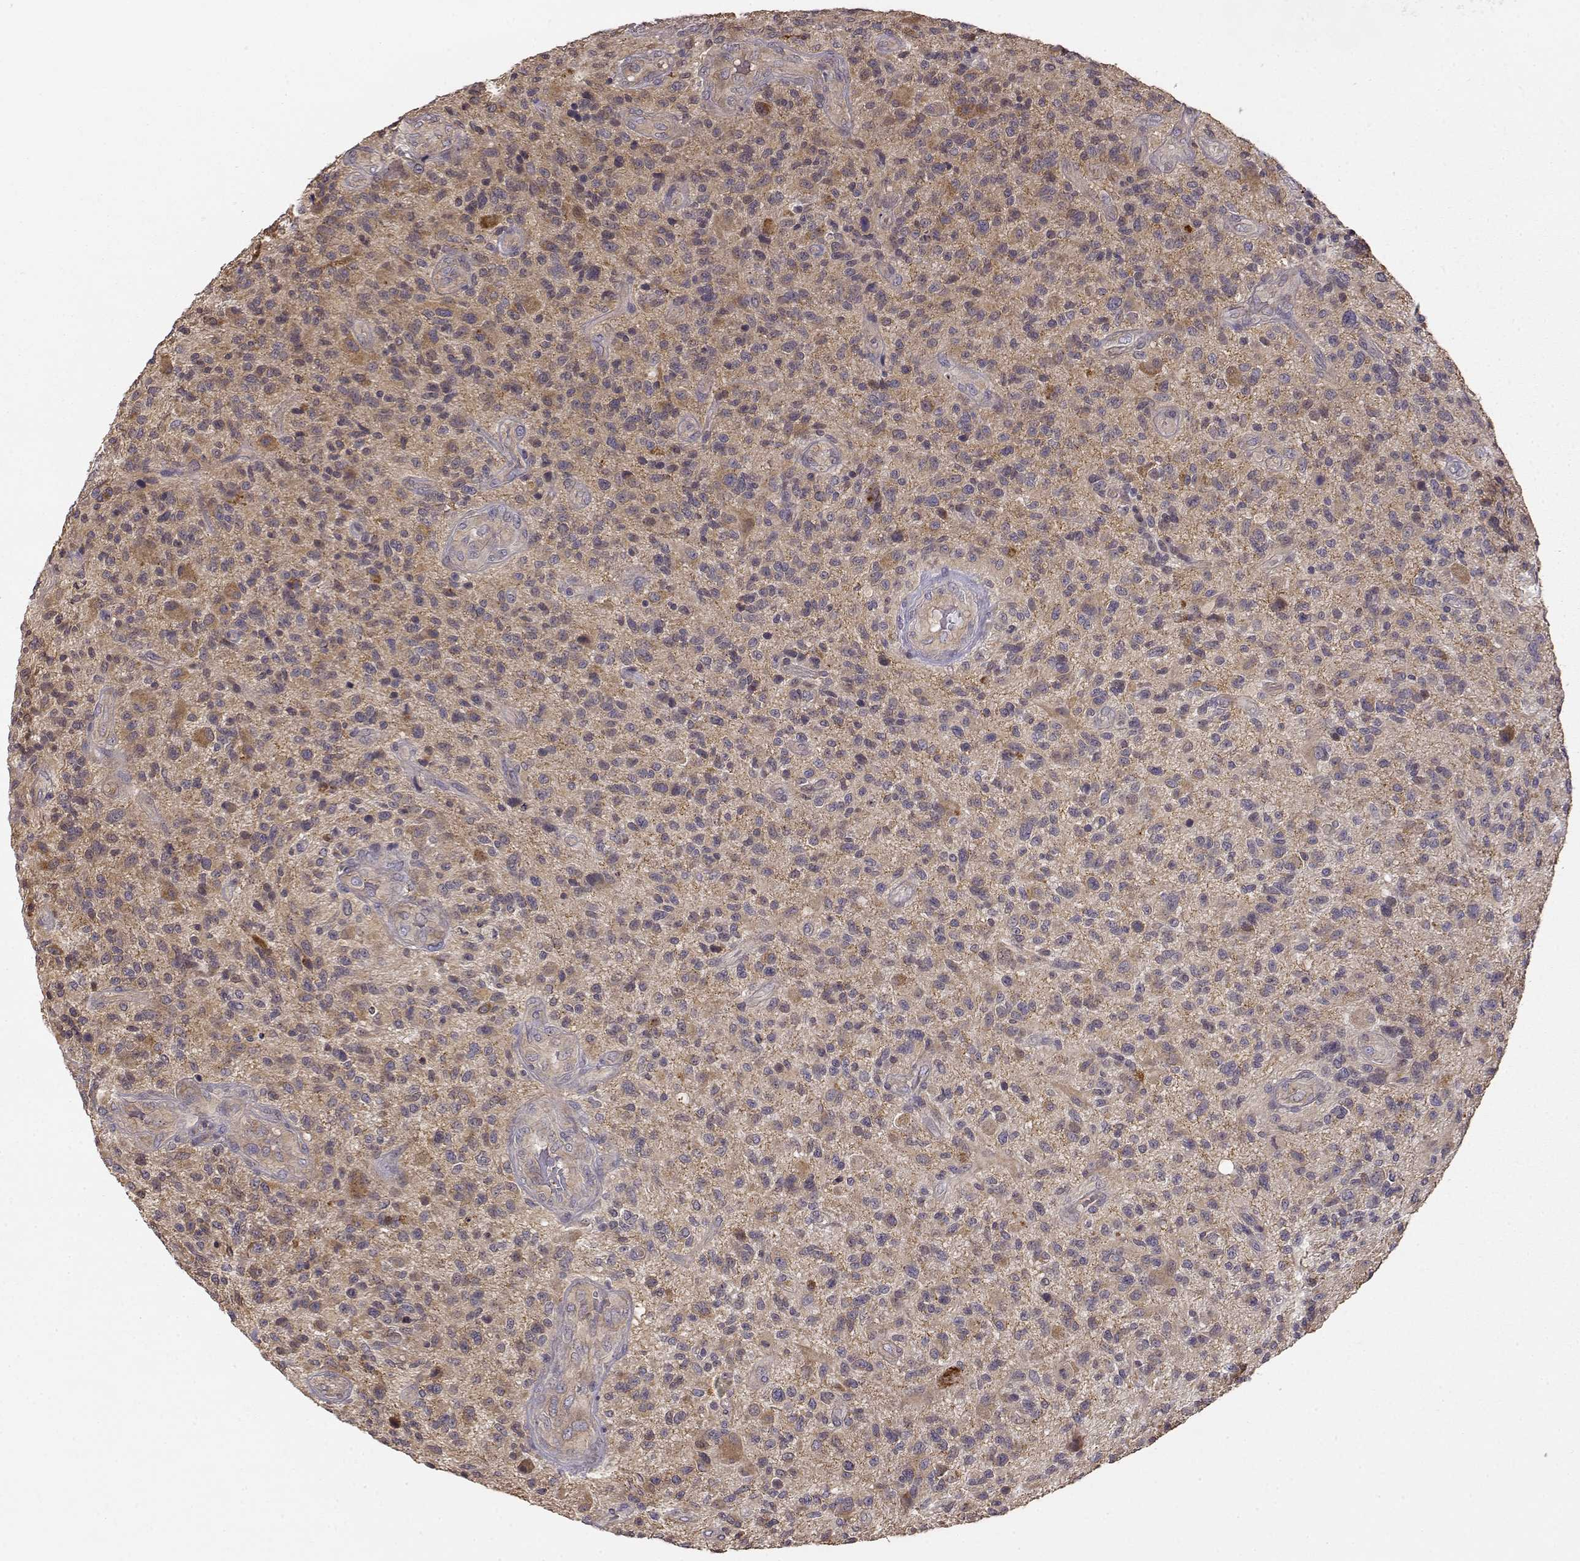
{"staining": {"intensity": "weak", "quantity": ">75%", "location": "cytoplasmic/membranous"}, "tissue": "glioma", "cell_type": "Tumor cells", "image_type": "cancer", "snomed": [{"axis": "morphology", "description": "Glioma, malignant, High grade"}, {"axis": "topography", "description": "Brain"}], "caption": "Weak cytoplasmic/membranous protein expression is identified in approximately >75% of tumor cells in malignant high-grade glioma.", "gene": "CRIM1", "patient": {"sex": "male", "age": 47}}